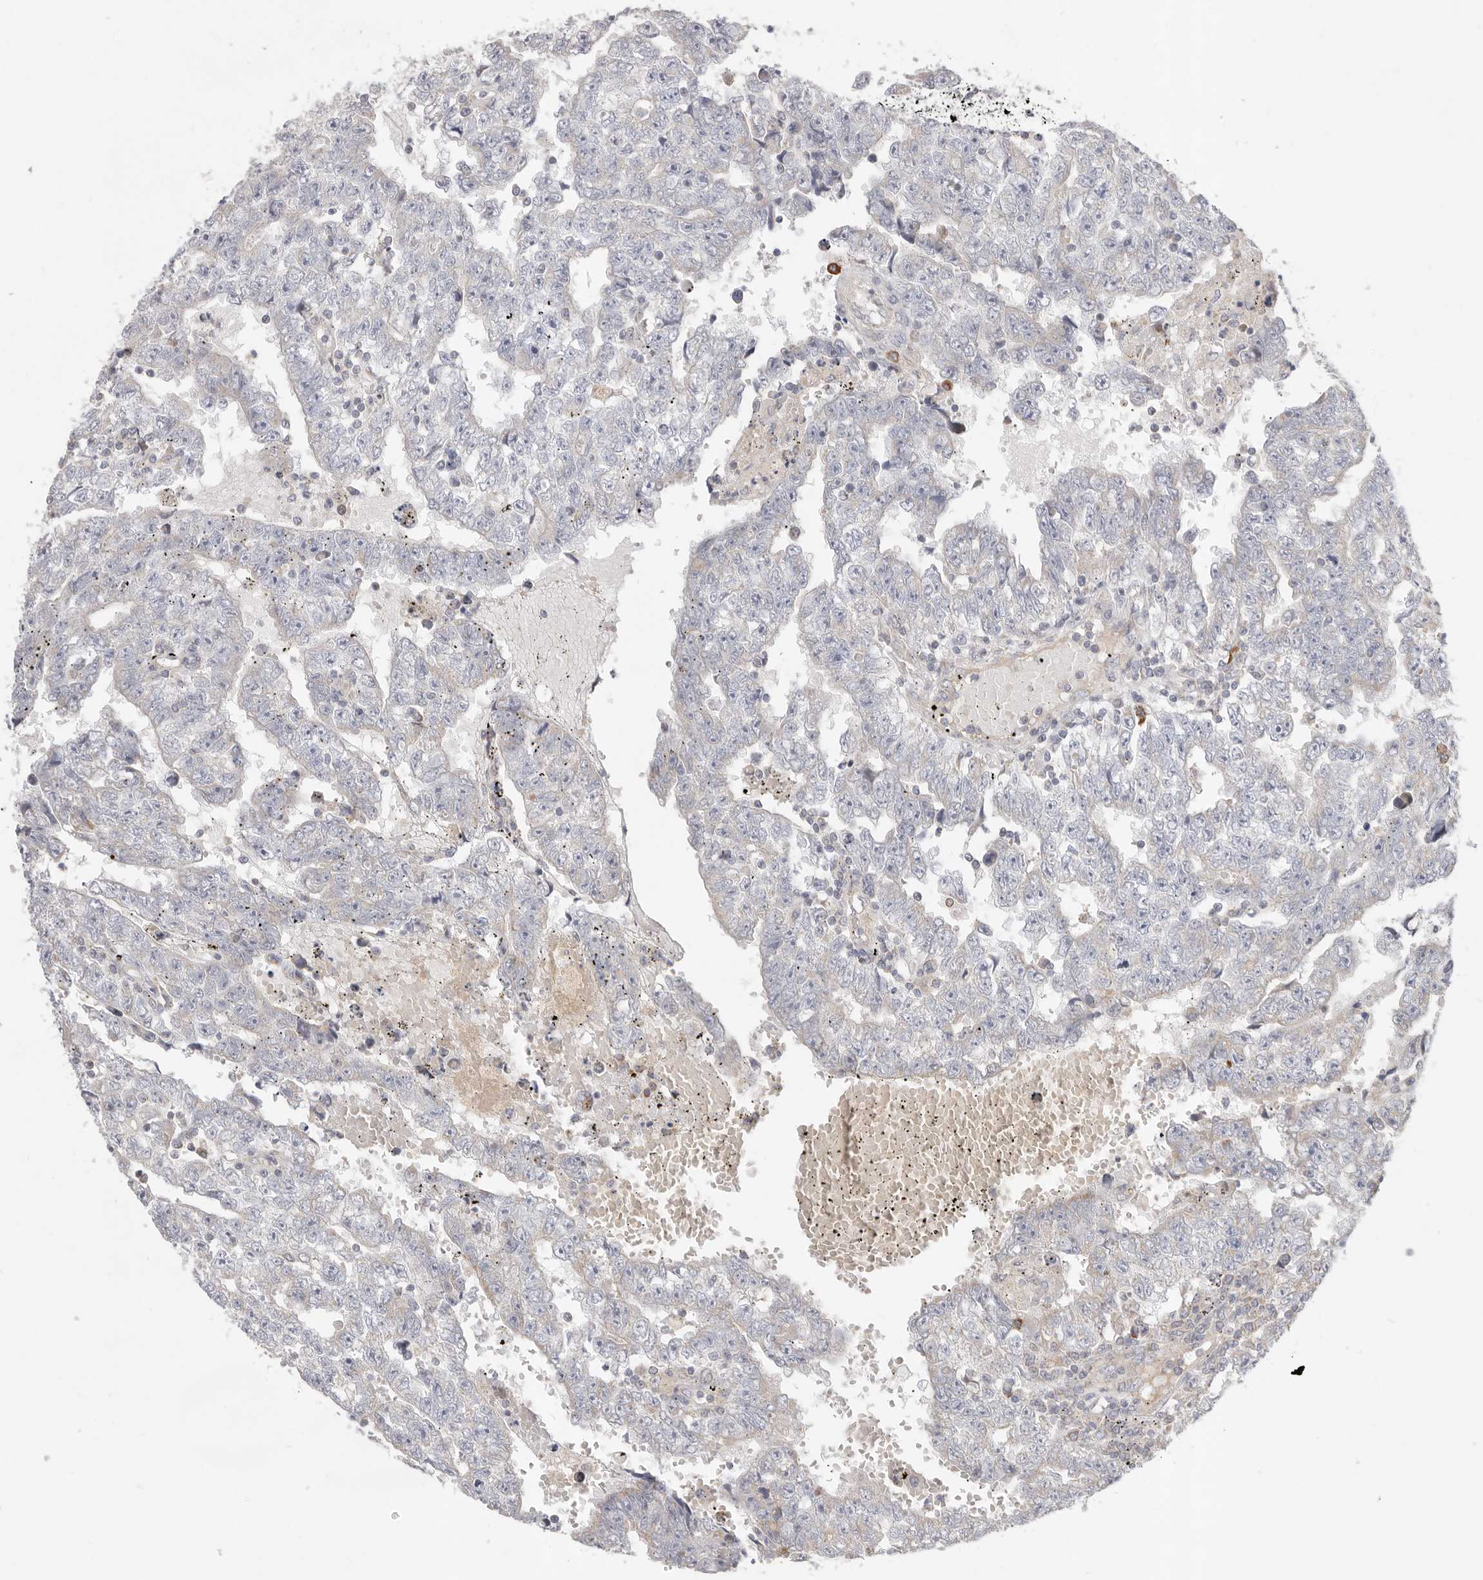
{"staining": {"intensity": "weak", "quantity": "<25%", "location": "cytoplasmic/membranous"}, "tissue": "testis cancer", "cell_type": "Tumor cells", "image_type": "cancer", "snomed": [{"axis": "morphology", "description": "Carcinoma, Embryonal, NOS"}, {"axis": "topography", "description": "Testis"}], "caption": "IHC histopathology image of neoplastic tissue: testis cancer stained with DAB reveals no significant protein expression in tumor cells.", "gene": "USH1C", "patient": {"sex": "male", "age": 25}}